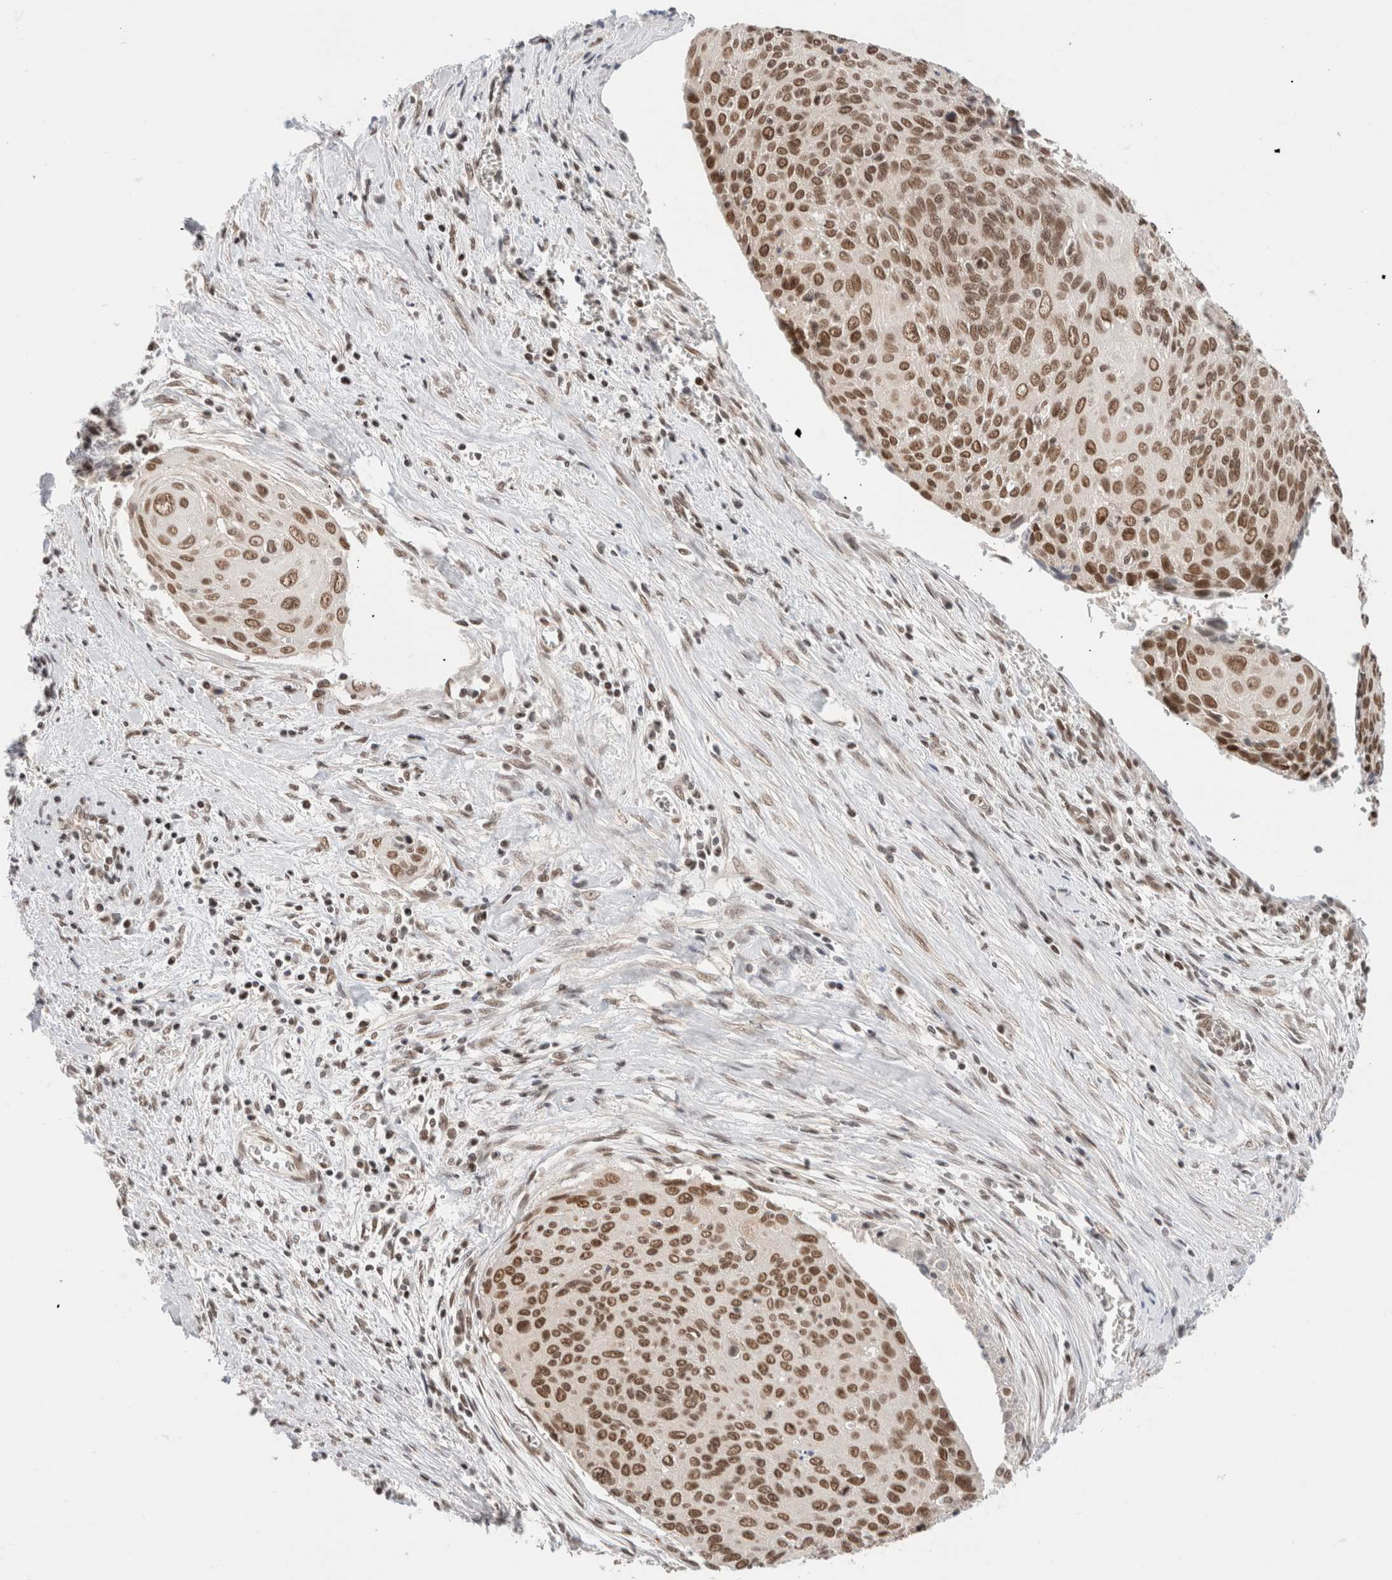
{"staining": {"intensity": "strong", "quantity": ">75%", "location": "nuclear"}, "tissue": "cervical cancer", "cell_type": "Tumor cells", "image_type": "cancer", "snomed": [{"axis": "morphology", "description": "Squamous cell carcinoma, NOS"}, {"axis": "topography", "description": "Cervix"}], "caption": "An IHC micrograph of neoplastic tissue is shown. Protein staining in brown highlights strong nuclear positivity in cervical squamous cell carcinoma within tumor cells.", "gene": "GATAD2A", "patient": {"sex": "female", "age": 55}}